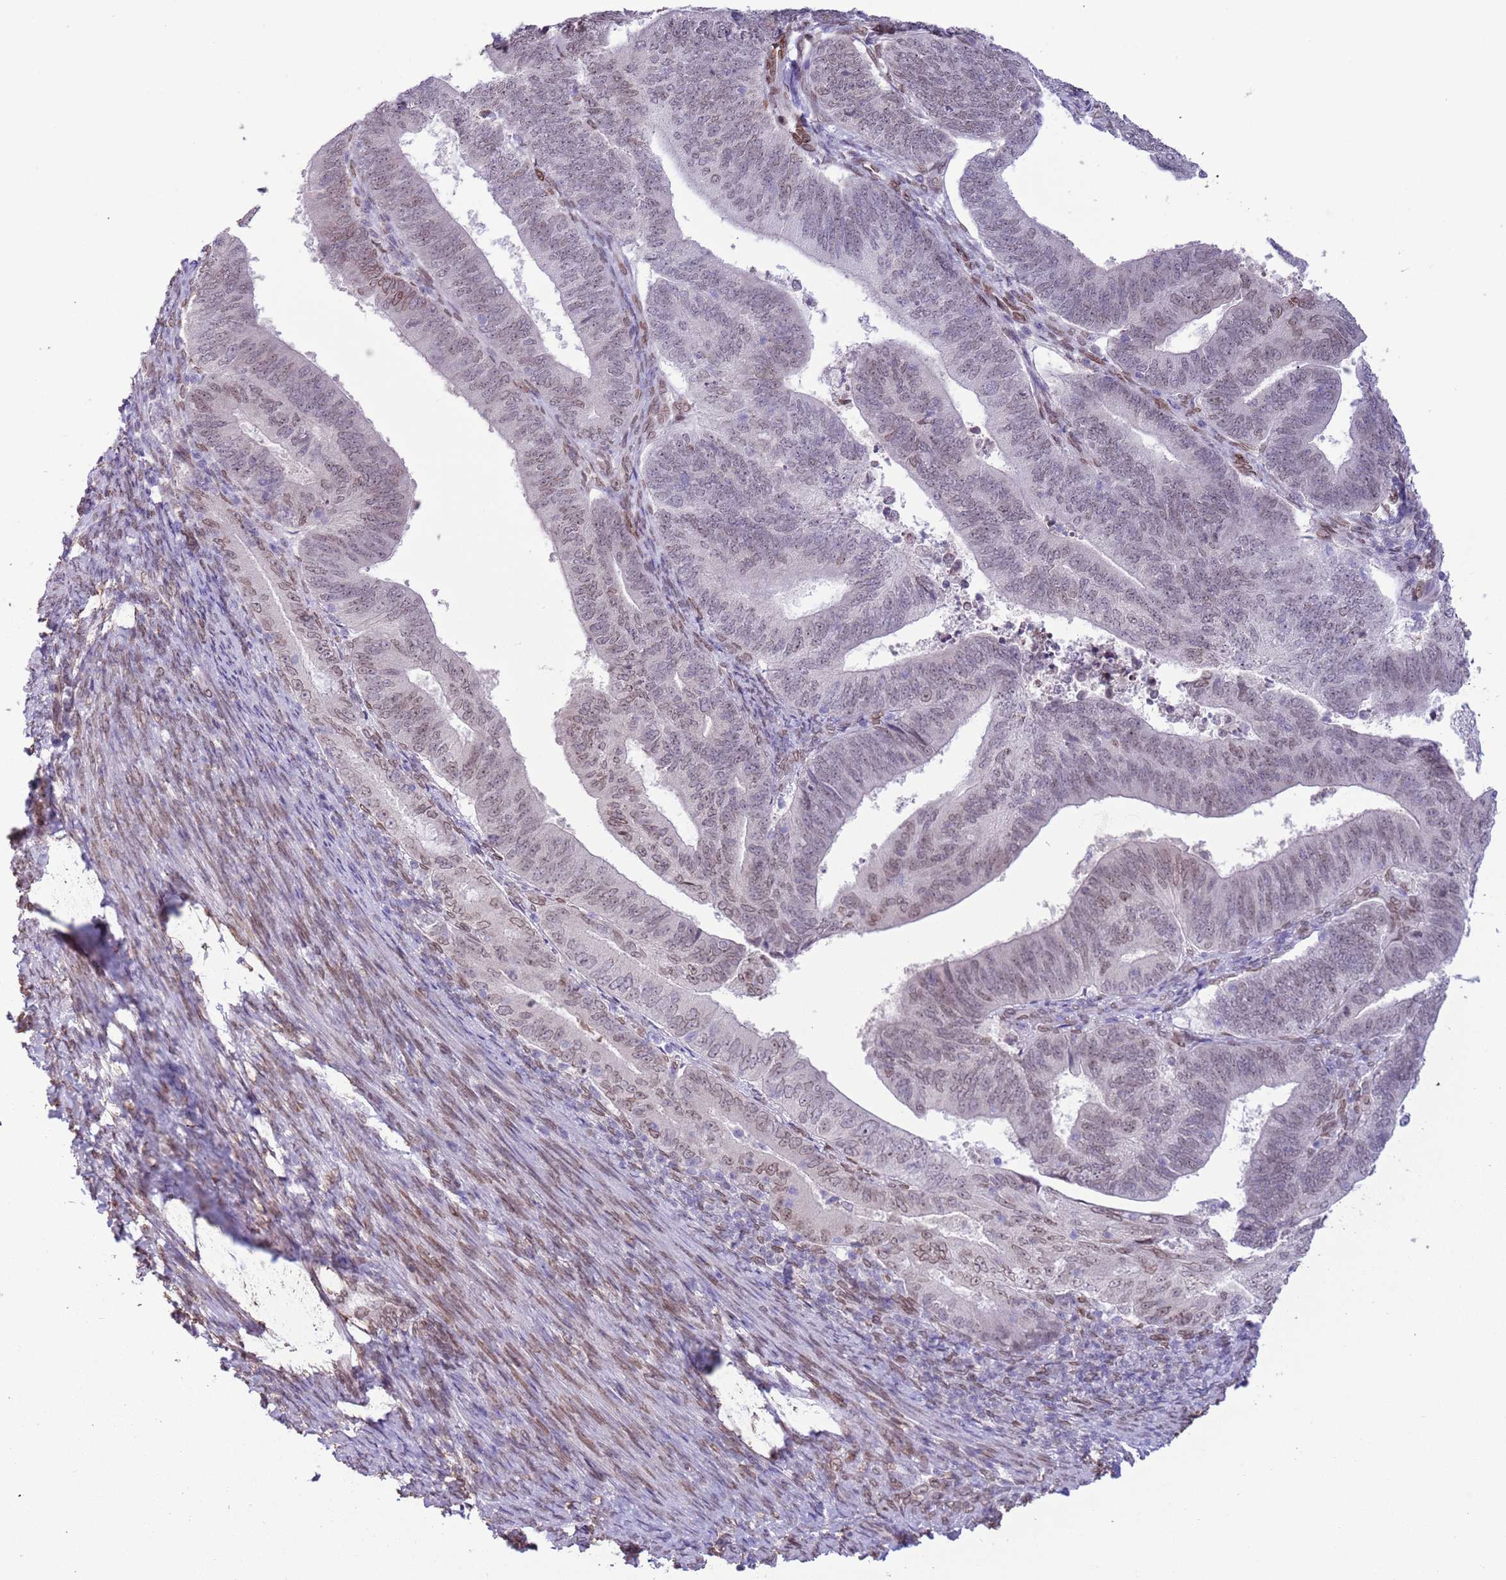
{"staining": {"intensity": "moderate", "quantity": "25%-75%", "location": "cytoplasmic/membranous,nuclear"}, "tissue": "endometrial cancer", "cell_type": "Tumor cells", "image_type": "cancer", "snomed": [{"axis": "morphology", "description": "Adenocarcinoma, NOS"}, {"axis": "topography", "description": "Endometrium"}], "caption": "Endometrial cancer (adenocarcinoma) stained with immunohistochemistry reveals moderate cytoplasmic/membranous and nuclear positivity in approximately 25%-75% of tumor cells. Using DAB (3,3'-diaminobenzidine) (brown) and hematoxylin (blue) stains, captured at high magnification using brightfield microscopy.", "gene": "ZGLP1", "patient": {"sex": "female", "age": 70}}